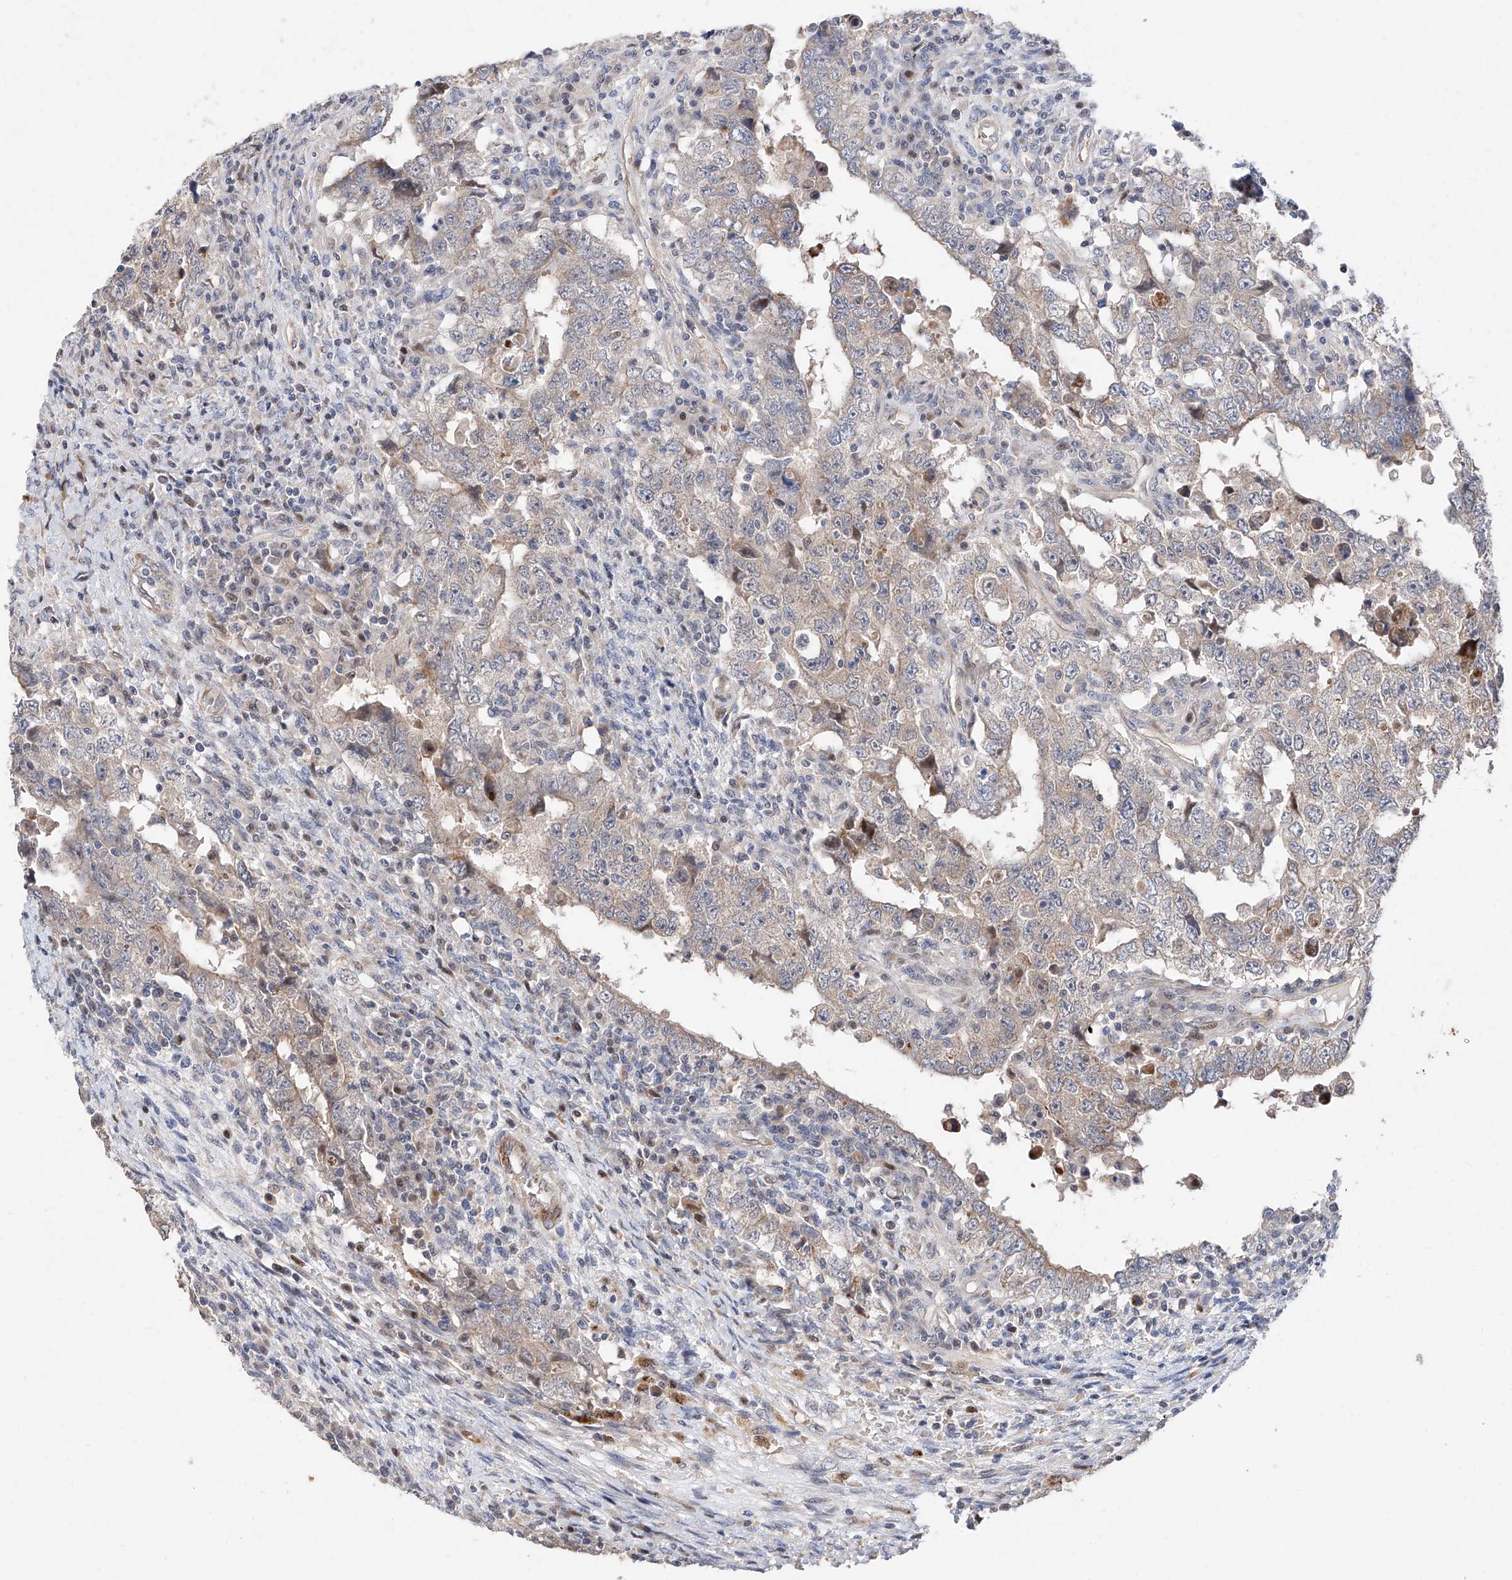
{"staining": {"intensity": "weak", "quantity": "25%-75%", "location": "cytoplasmic/membranous"}, "tissue": "testis cancer", "cell_type": "Tumor cells", "image_type": "cancer", "snomed": [{"axis": "morphology", "description": "Carcinoma, Embryonal, NOS"}, {"axis": "topography", "description": "Testis"}], "caption": "The micrograph shows immunohistochemical staining of testis cancer (embryonal carcinoma). There is weak cytoplasmic/membranous expression is seen in about 25%-75% of tumor cells. Immunohistochemistry stains the protein in brown and the nuclei are stained blue.", "gene": "FUCA2", "patient": {"sex": "male", "age": 26}}